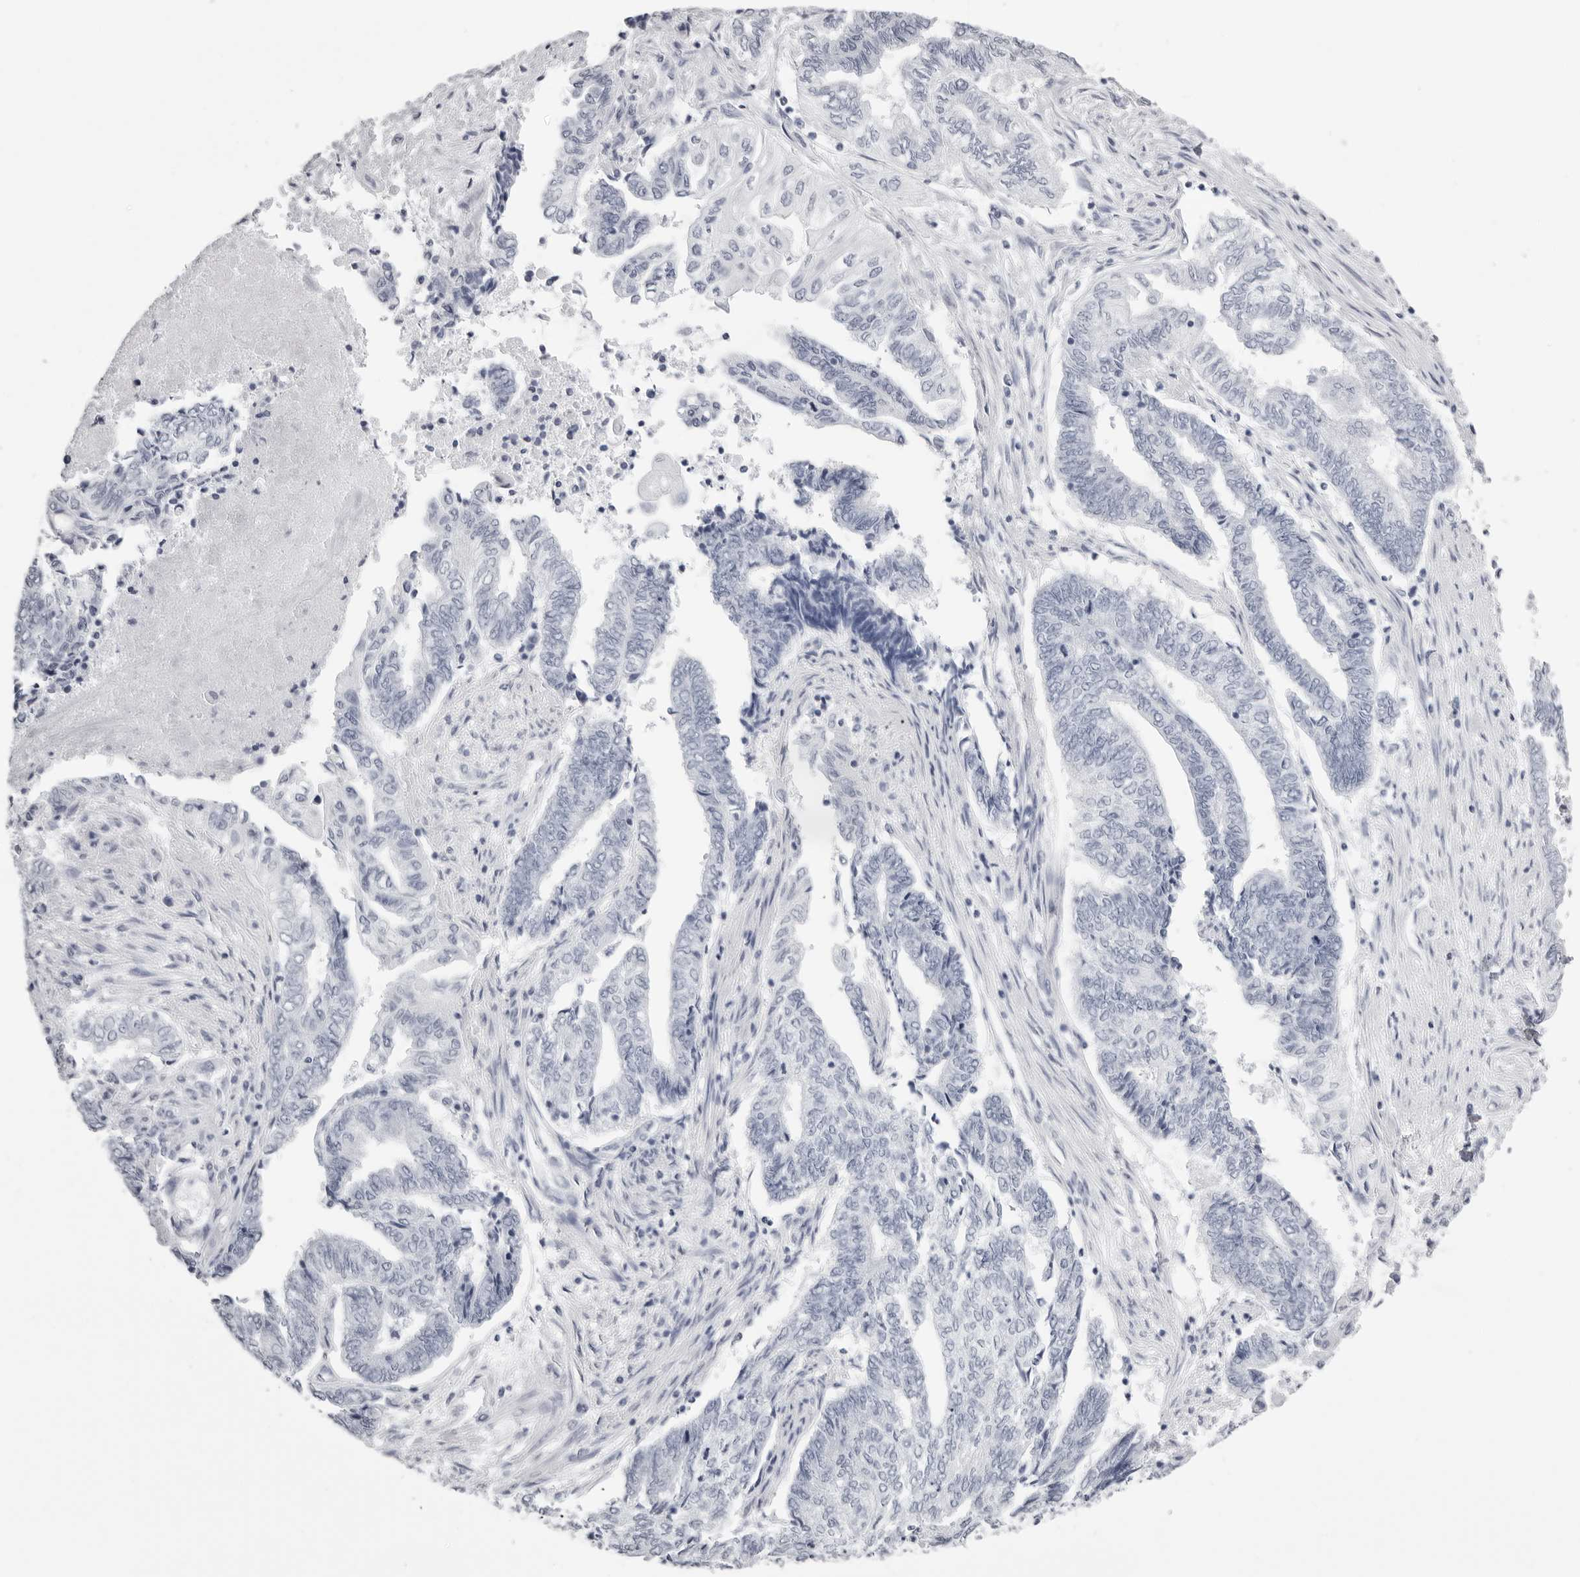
{"staining": {"intensity": "negative", "quantity": "none", "location": "none"}, "tissue": "endometrial cancer", "cell_type": "Tumor cells", "image_type": "cancer", "snomed": [{"axis": "morphology", "description": "Adenocarcinoma, NOS"}, {"axis": "topography", "description": "Uterus"}, {"axis": "topography", "description": "Endometrium"}], "caption": "Immunohistochemistry (IHC) of endometrial cancer exhibits no positivity in tumor cells.", "gene": "RHO", "patient": {"sex": "female", "age": 70}}